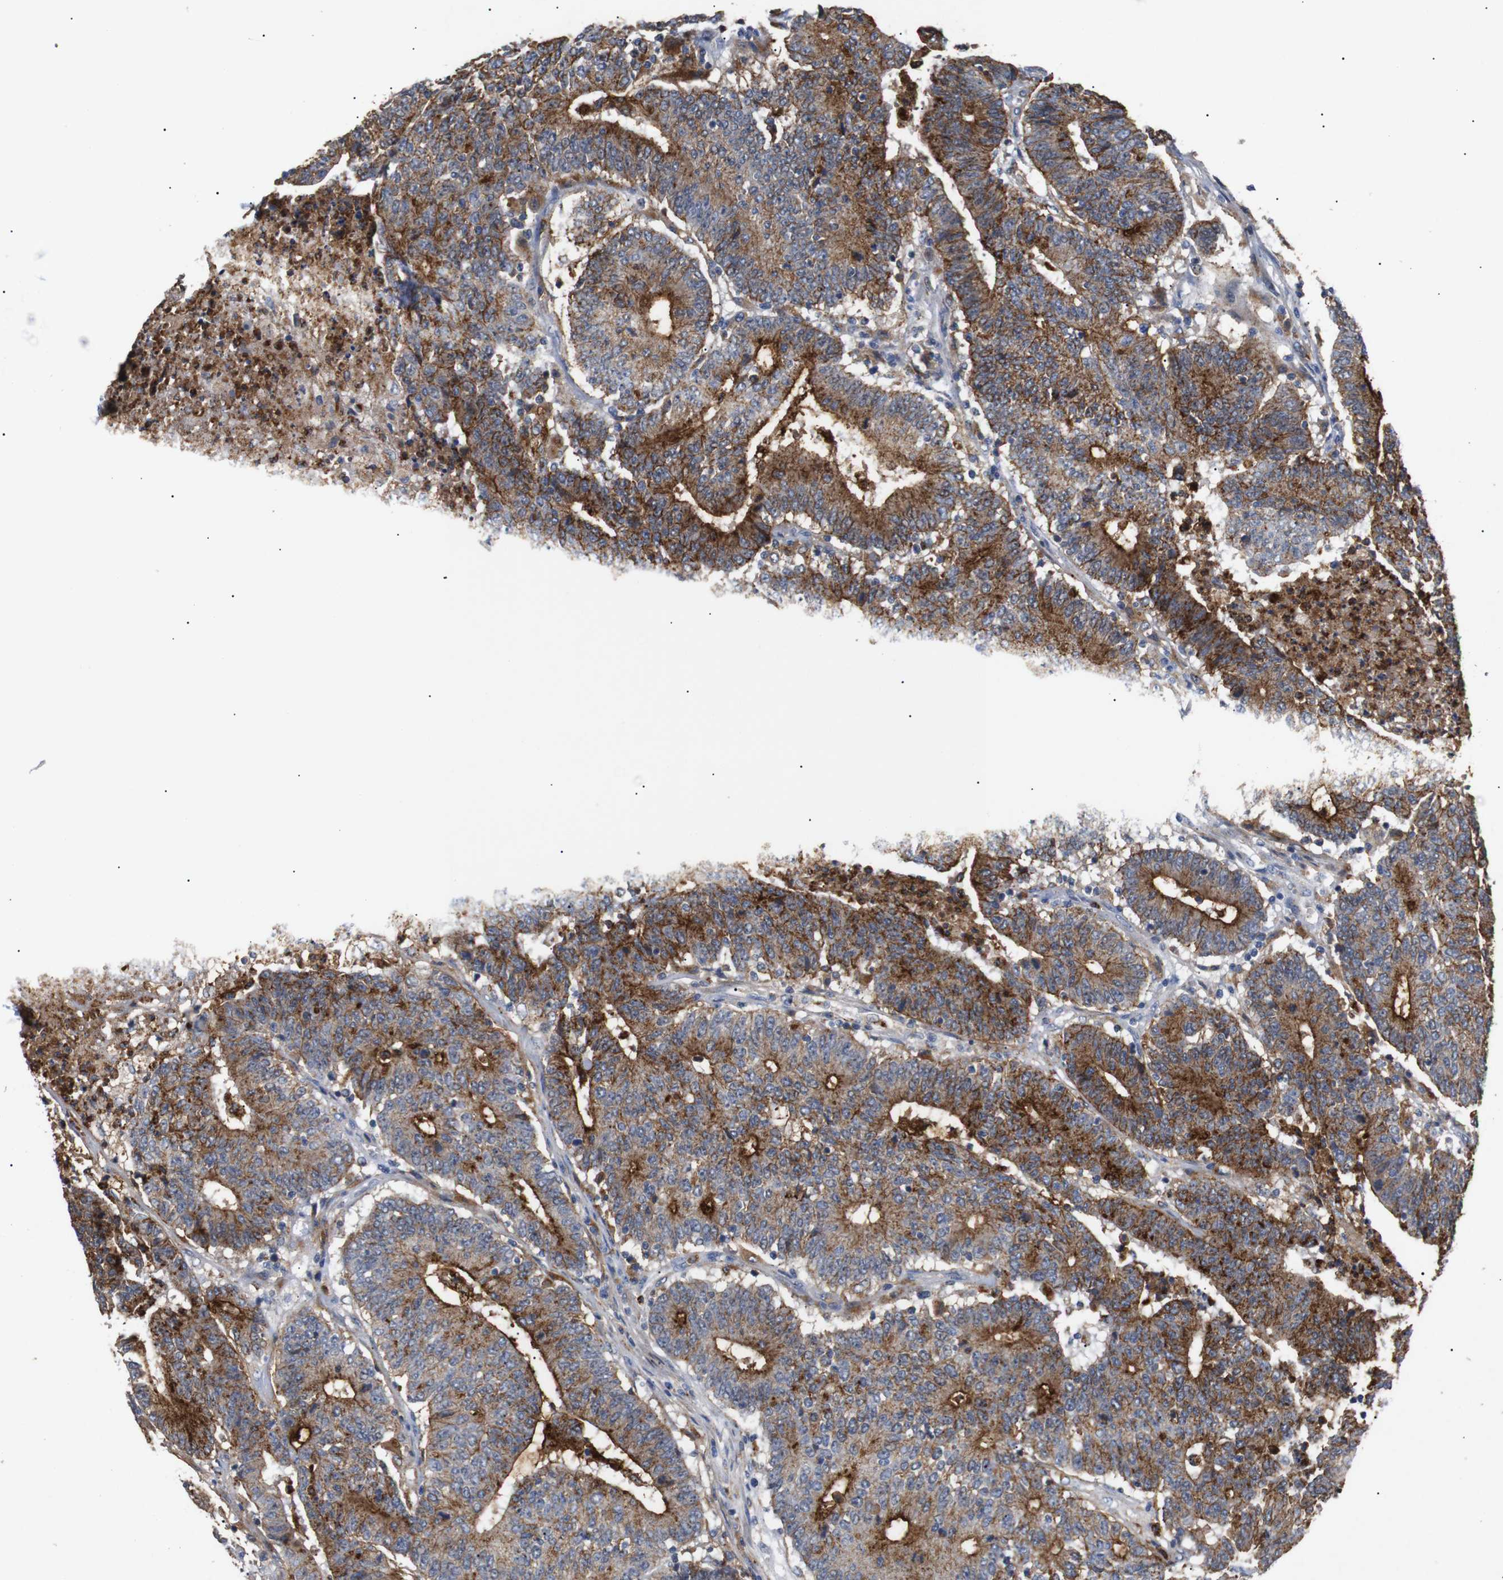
{"staining": {"intensity": "strong", "quantity": ">75%", "location": "cytoplasmic/membranous"}, "tissue": "colorectal cancer", "cell_type": "Tumor cells", "image_type": "cancer", "snomed": [{"axis": "morphology", "description": "Normal tissue, NOS"}, {"axis": "morphology", "description": "Adenocarcinoma, NOS"}, {"axis": "topography", "description": "Colon"}], "caption": "Colorectal cancer stained with IHC exhibits strong cytoplasmic/membranous staining in about >75% of tumor cells. Nuclei are stained in blue.", "gene": "SDCBP", "patient": {"sex": "female", "age": 75}}